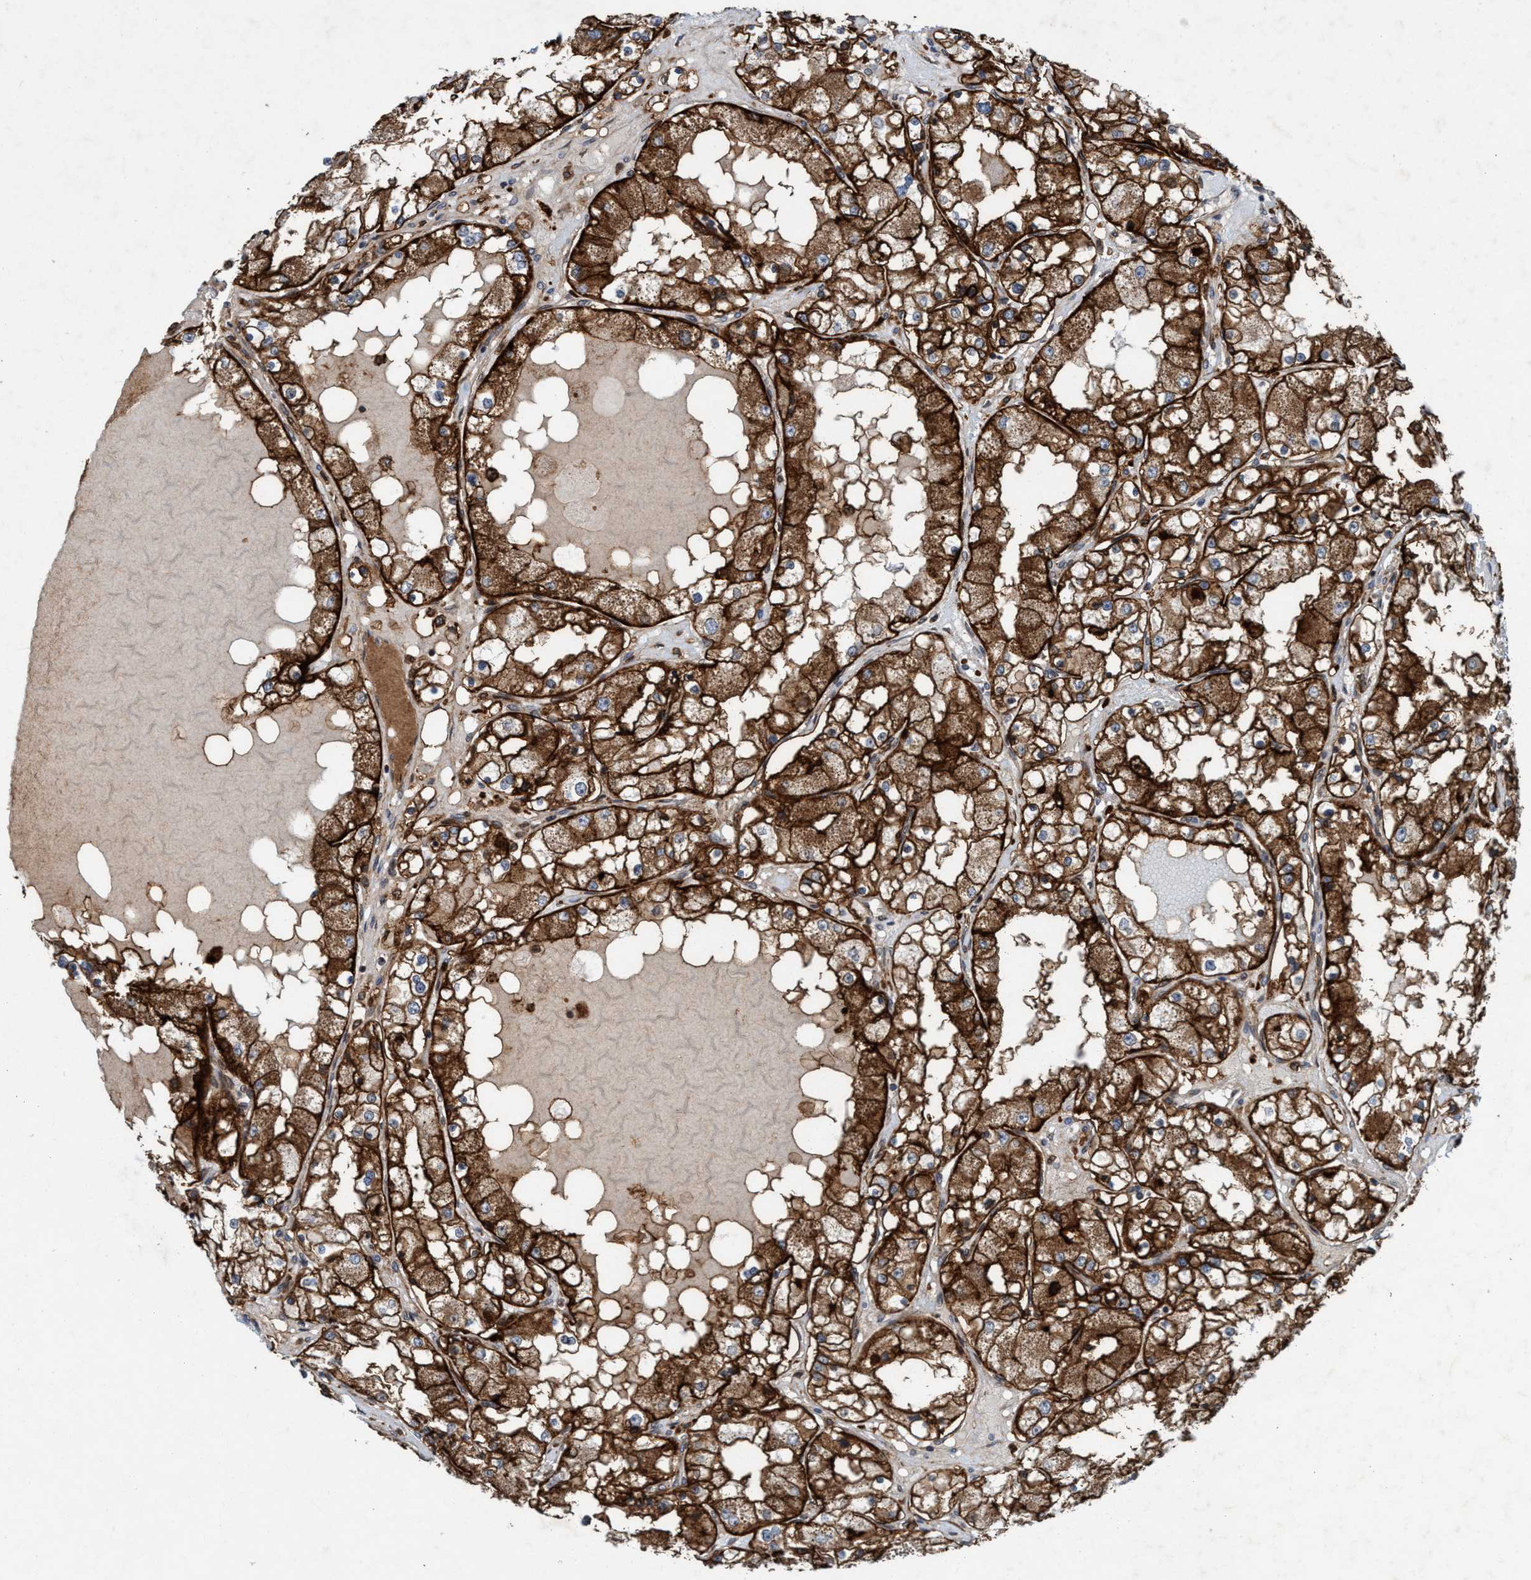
{"staining": {"intensity": "strong", "quantity": ">75%", "location": "cytoplasmic/membranous"}, "tissue": "renal cancer", "cell_type": "Tumor cells", "image_type": "cancer", "snomed": [{"axis": "morphology", "description": "Adenocarcinoma, NOS"}, {"axis": "topography", "description": "Kidney"}], "caption": "This is an image of immunohistochemistry staining of renal cancer, which shows strong staining in the cytoplasmic/membranous of tumor cells.", "gene": "SLC16A3", "patient": {"sex": "male", "age": 68}}